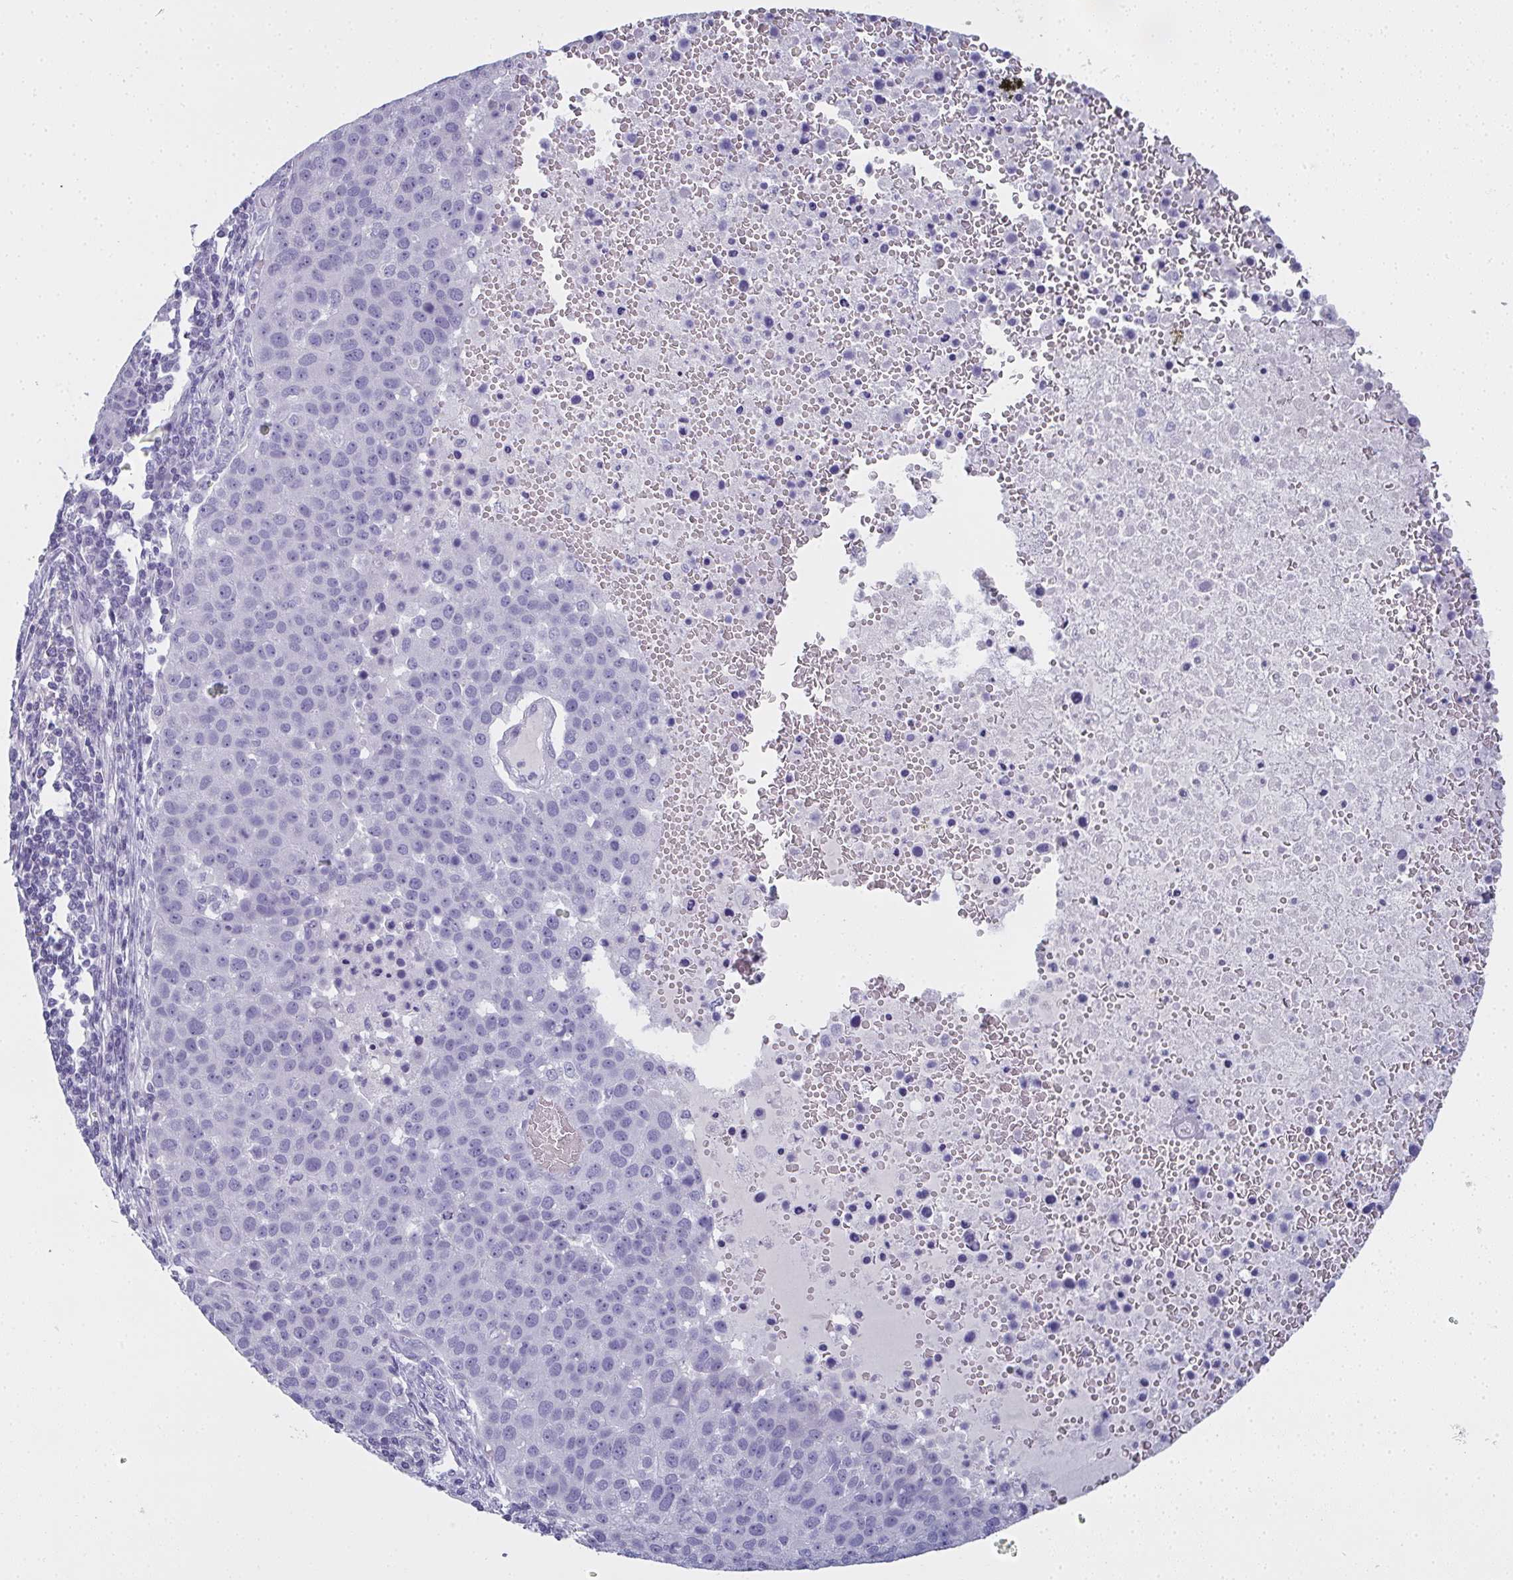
{"staining": {"intensity": "negative", "quantity": "none", "location": "none"}, "tissue": "pancreatic cancer", "cell_type": "Tumor cells", "image_type": "cancer", "snomed": [{"axis": "morphology", "description": "Adenocarcinoma, NOS"}, {"axis": "topography", "description": "Pancreas"}], "caption": "This photomicrograph is of pancreatic adenocarcinoma stained with immunohistochemistry to label a protein in brown with the nuclei are counter-stained blue. There is no staining in tumor cells.", "gene": "SLC36A2", "patient": {"sex": "female", "age": 61}}